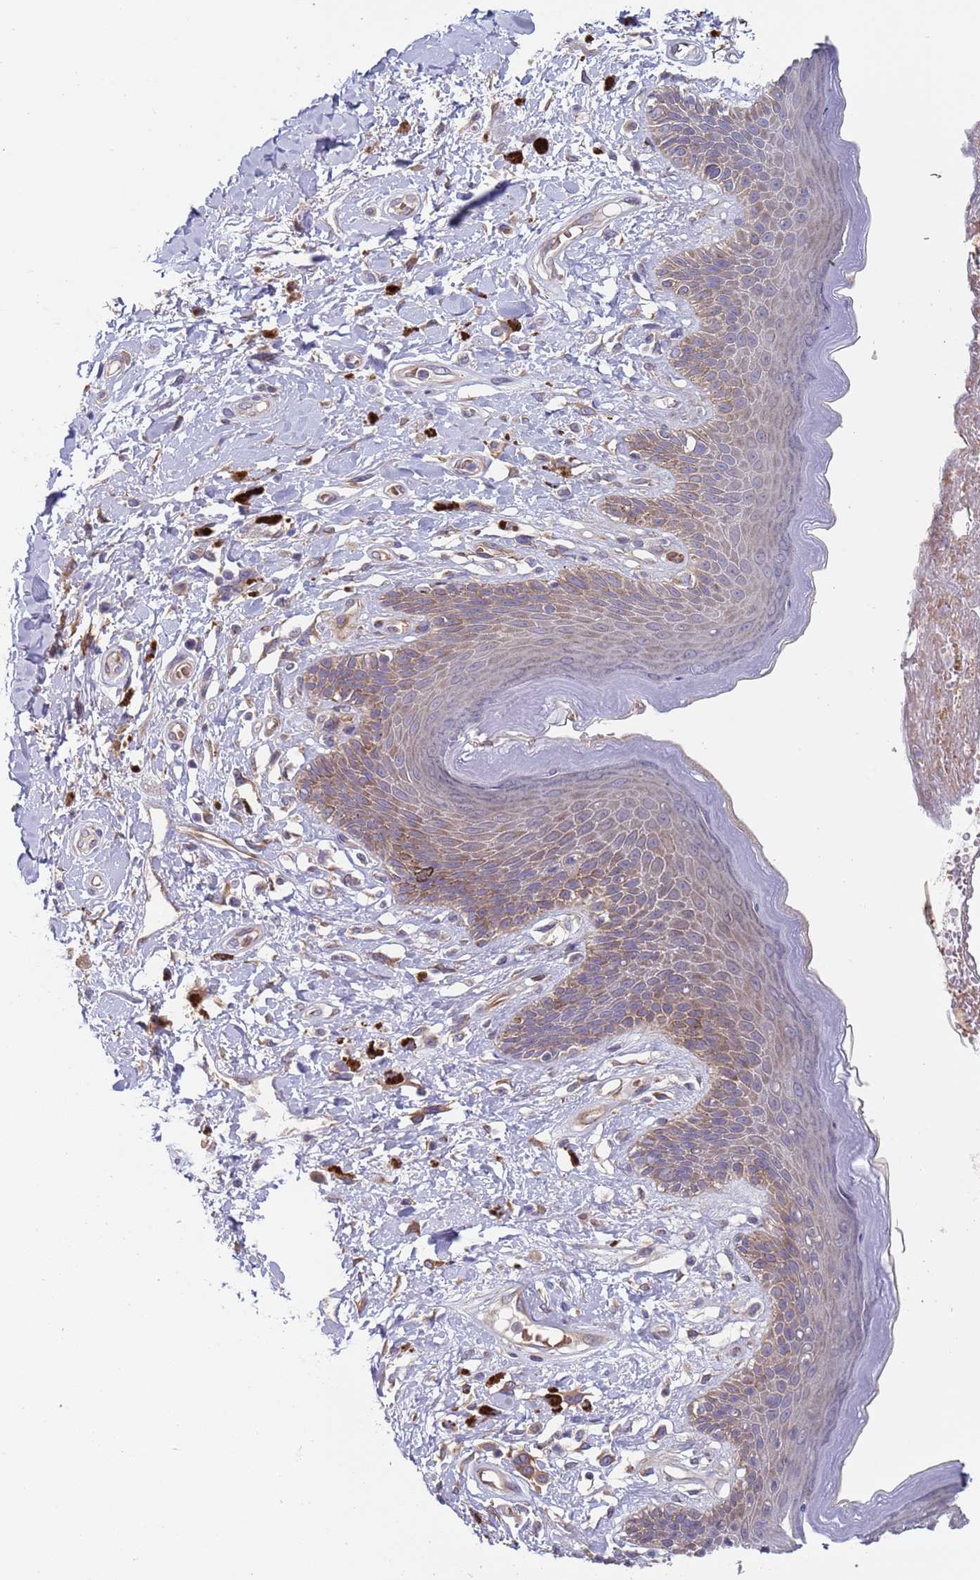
{"staining": {"intensity": "moderate", "quantity": "25%-75%", "location": "cytoplasmic/membranous"}, "tissue": "skin", "cell_type": "Epidermal cells", "image_type": "normal", "snomed": [{"axis": "morphology", "description": "Normal tissue, NOS"}, {"axis": "topography", "description": "Anal"}], "caption": "Protein expression by immunohistochemistry displays moderate cytoplasmic/membranous positivity in approximately 25%-75% of epidermal cells in unremarkable skin.", "gene": "MALRD1", "patient": {"sex": "female", "age": 78}}